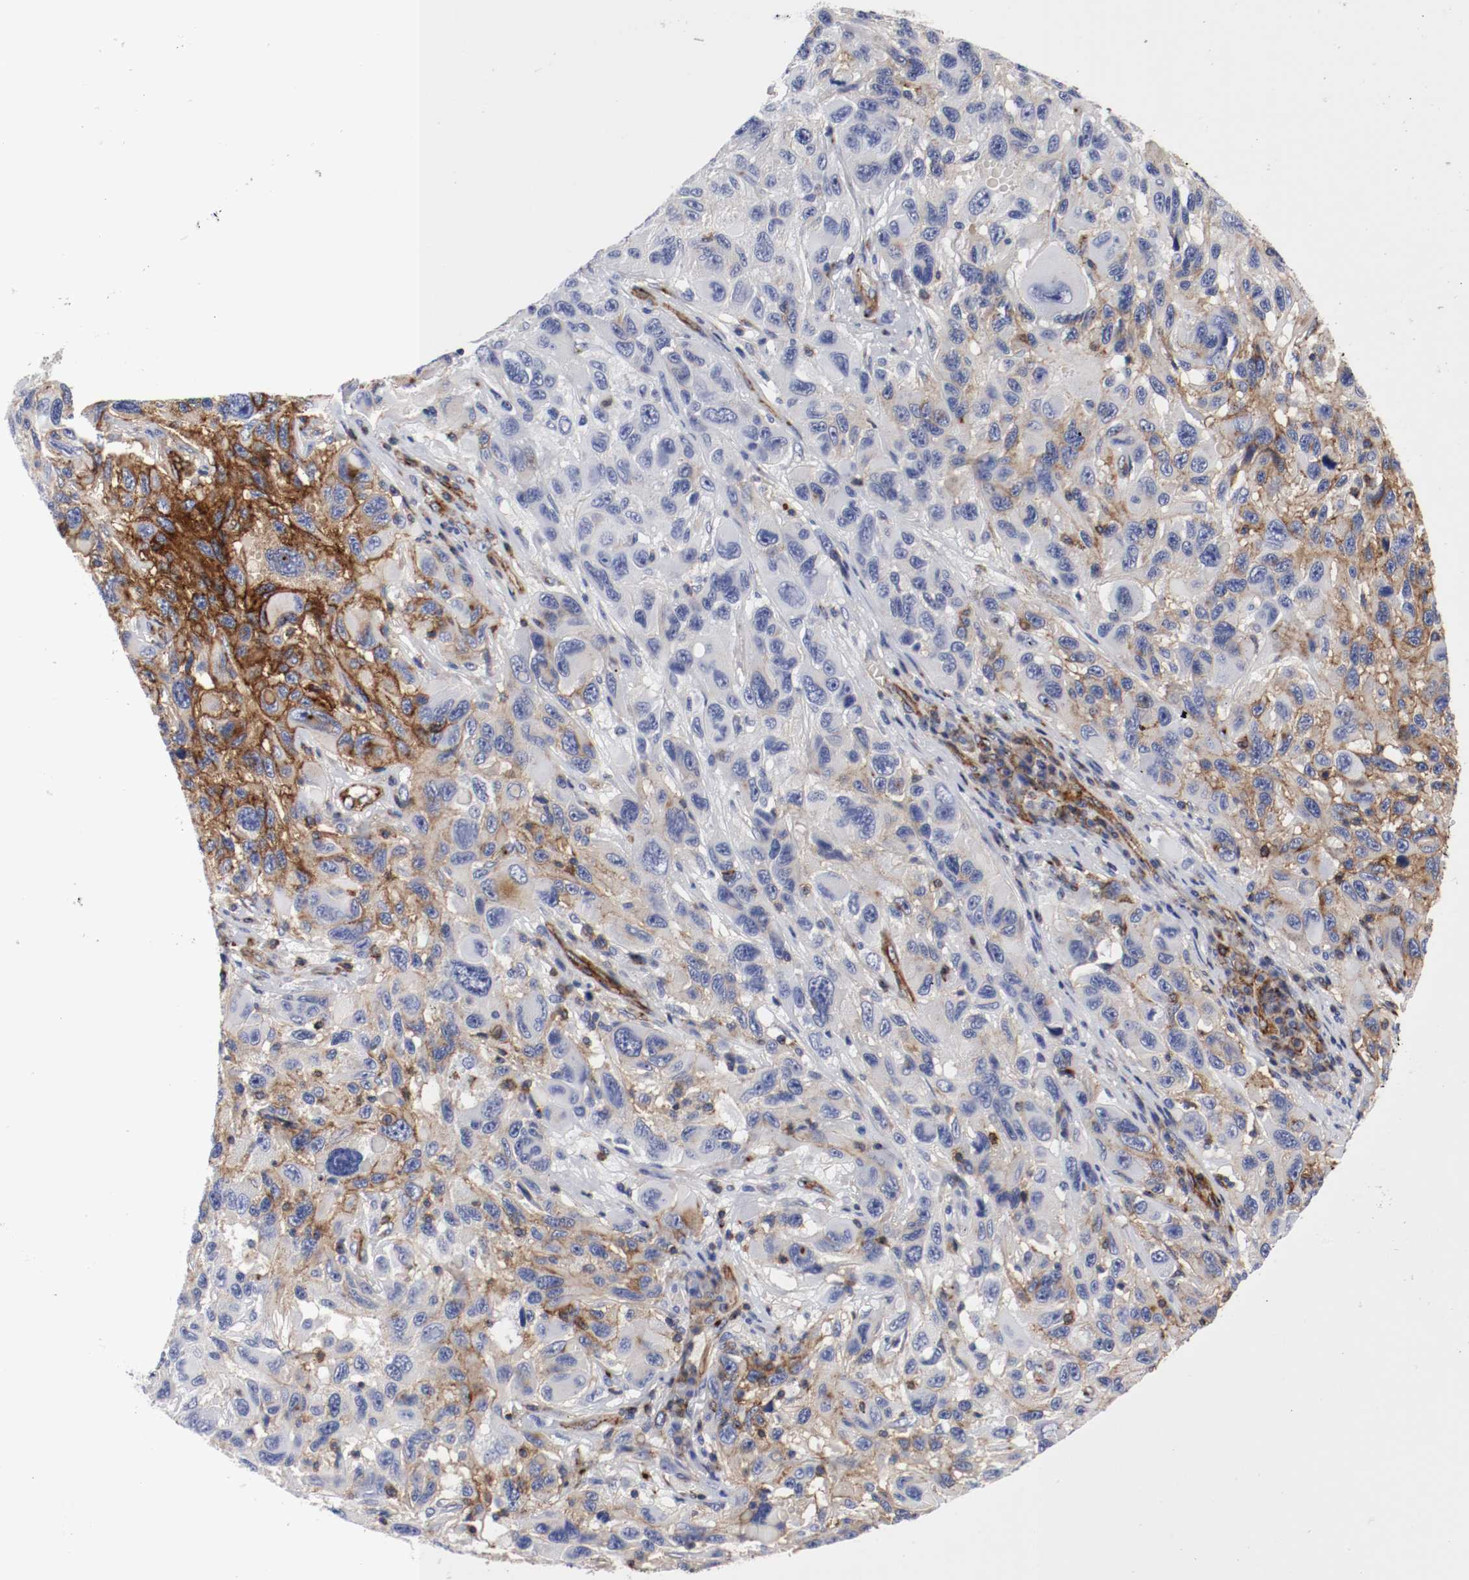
{"staining": {"intensity": "moderate", "quantity": "<25%", "location": "cytoplasmic/membranous"}, "tissue": "melanoma", "cell_type": "Tumor cells", "image_type": "cancer", "snomed": [{"axis": "morphology", "description": "Malignant melanoma, NOS"}, {"axis": "topography", "description": "Skin"}], "caption": "Immunohistochemistry of melanoma exhibits low levels of moderate cytoplasmic/membranous expression in approximately <25% of tumor cells.", "gene": "IFITM1", "patient": {"sex": "male", "age": 53}}